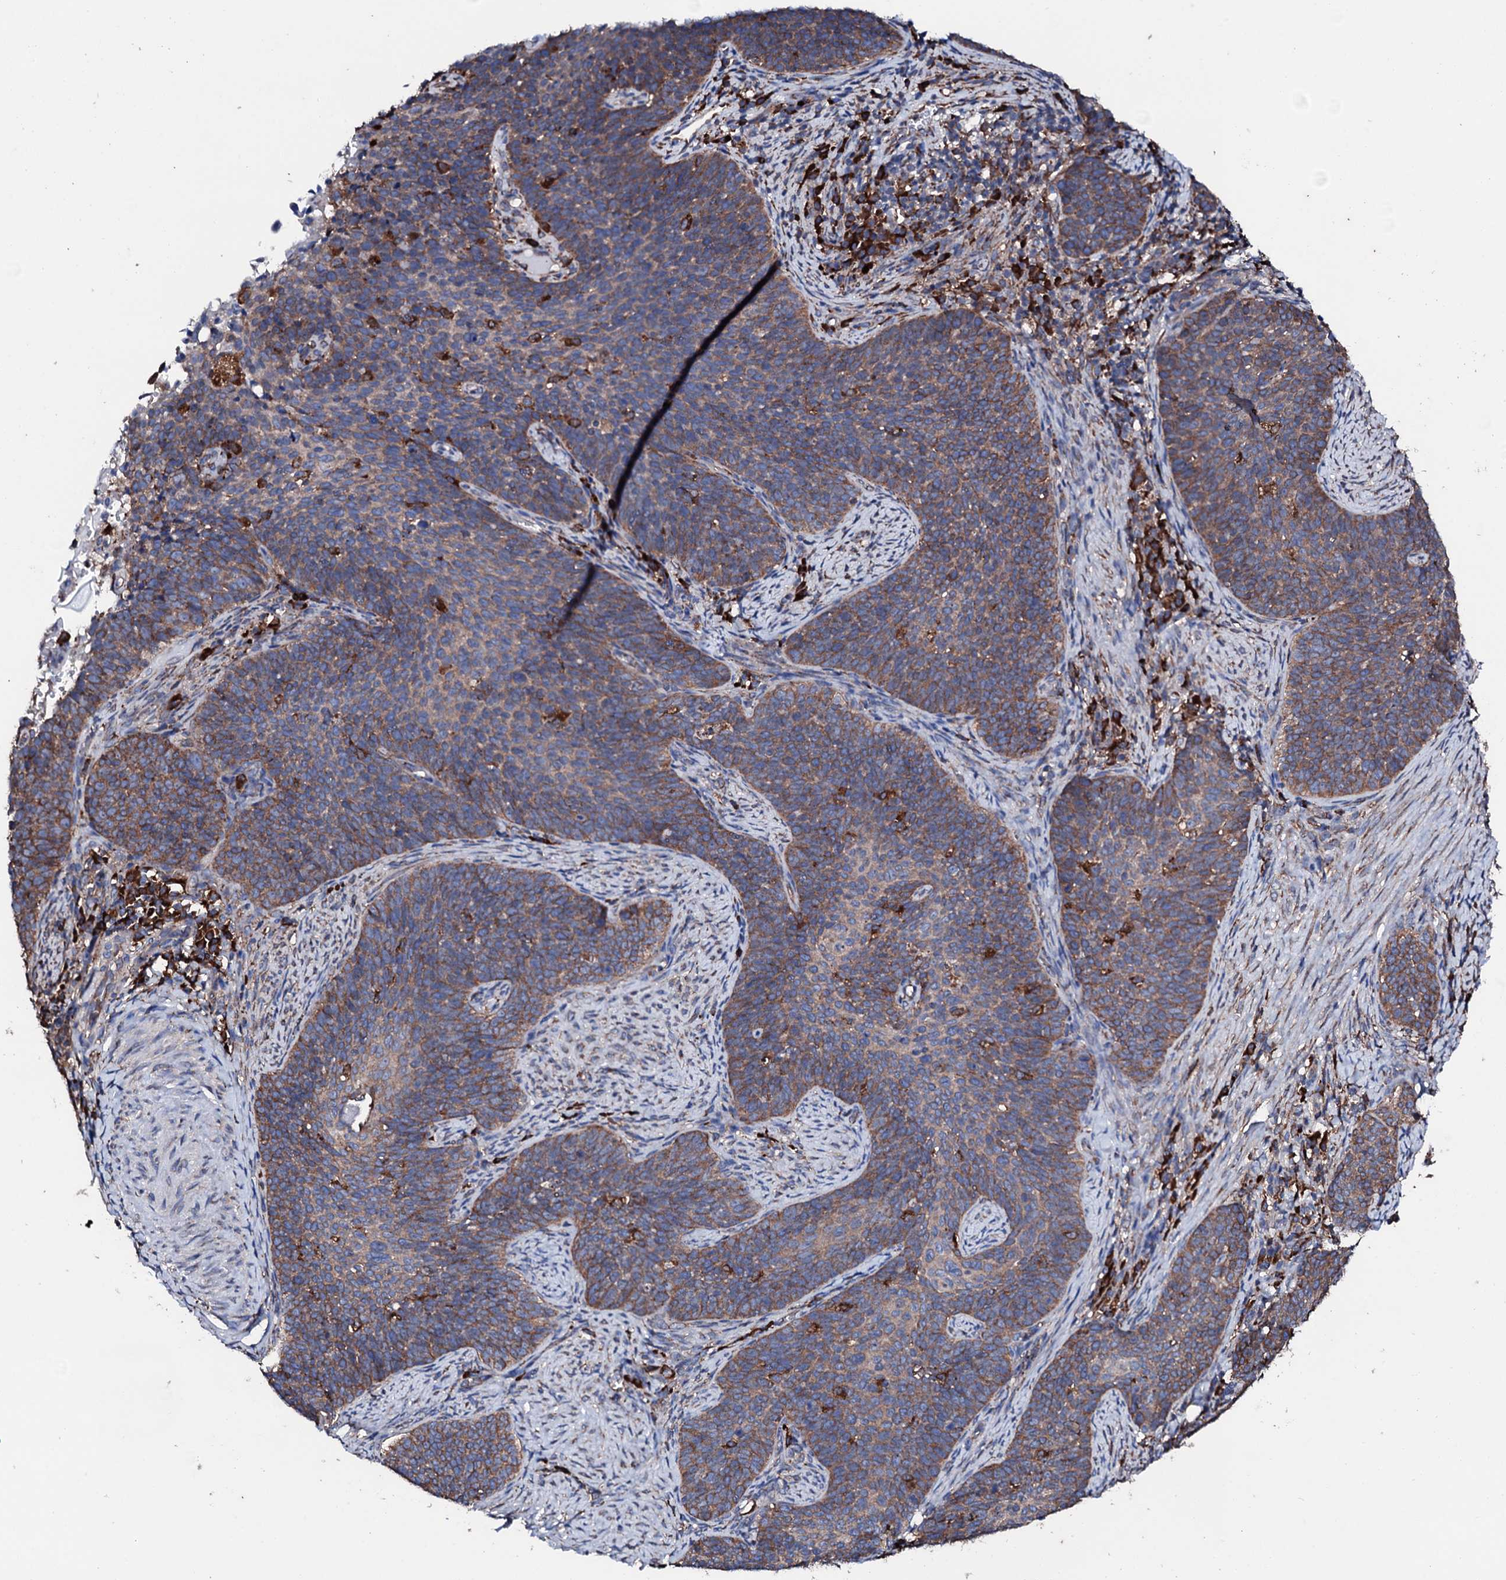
{"staining": {"intensity": "moderate", "quantity": ">75%", "location": "cytoplasmic/membranous"}, "tissue": "cervical cancer", "cell_type": "Tumor cells", "image_type": "cancer", "snomed": [{"axis": "morphology", "description": "Normal tissue, NOS"}, {"axis": "morphology", "description": "Squamous cell carcinoma, NOS"}, {"axis": "topography", "description": "Cervix"}], "caption": "Immunohistochemical staining of cervical cancer (squamous cell carcinoma) demonstrates moderate cytoplasmic/membranous protein expression in approximately >75% of tumor cells.", "gene": "AMDHD1", "patient": {"sex": "female", "age": 39}}